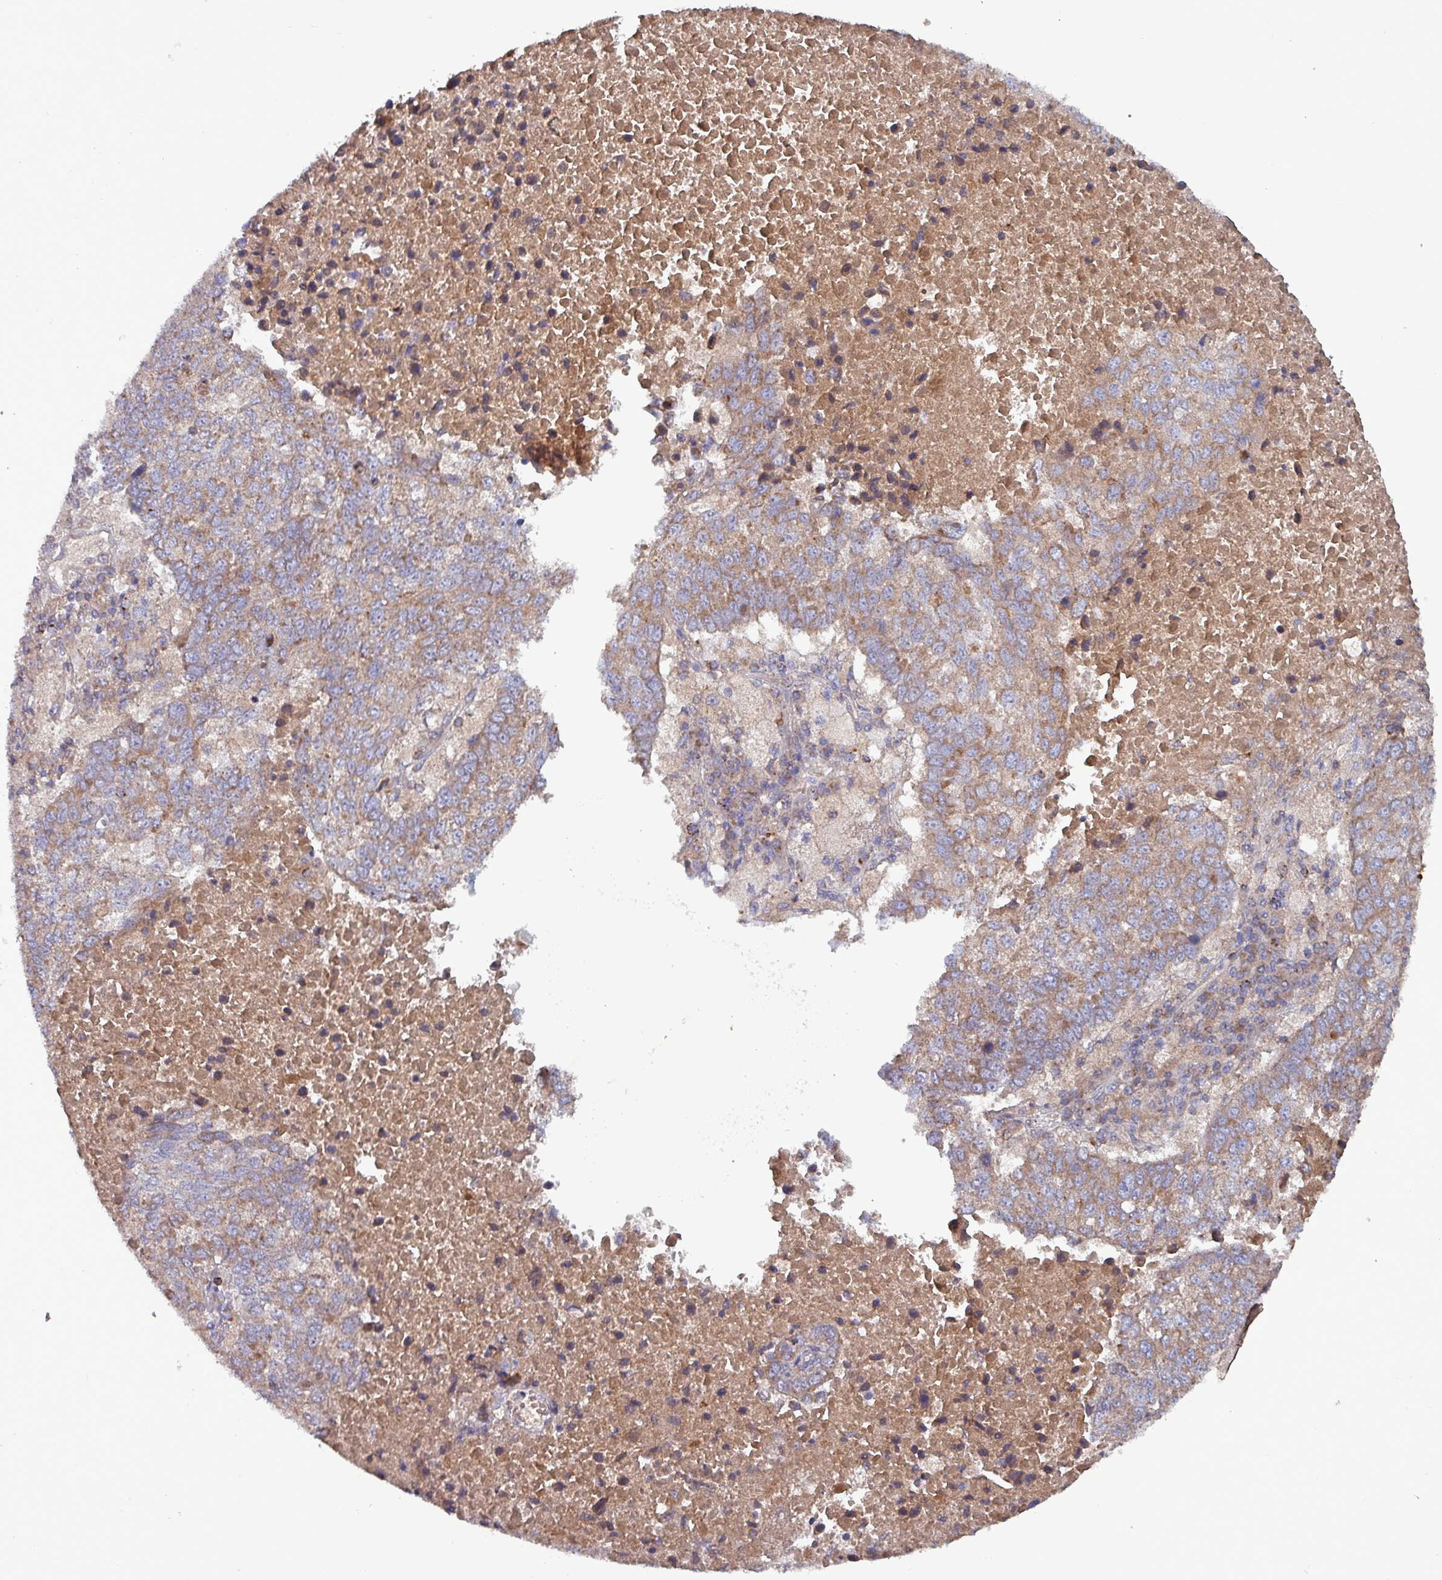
{"staining": {"intensity": "moderate", "quantity": ">75%", "location": "cytoplasmic/membranous"}, "tissue": "lung cancer", "cell_type": "Tumor cells", "image_type": "cancer", "snomed": [{"axis": "morphology", "description": "Squamous cell carcinoma, NOS"}, {"axis": "topography", "description": "Lung"}], "caption": "This histopathology image shows lung squamous cell carcinoma stained with immunohistochemistry (IHC) to label a protein in brown. The cytoplasmic/membranous of tumor cells show moderate positivity for the protein. Nuclei are counter-stained blue.", "gene": "ZNF322", "patient": {"sex": "male", "age": 73}}